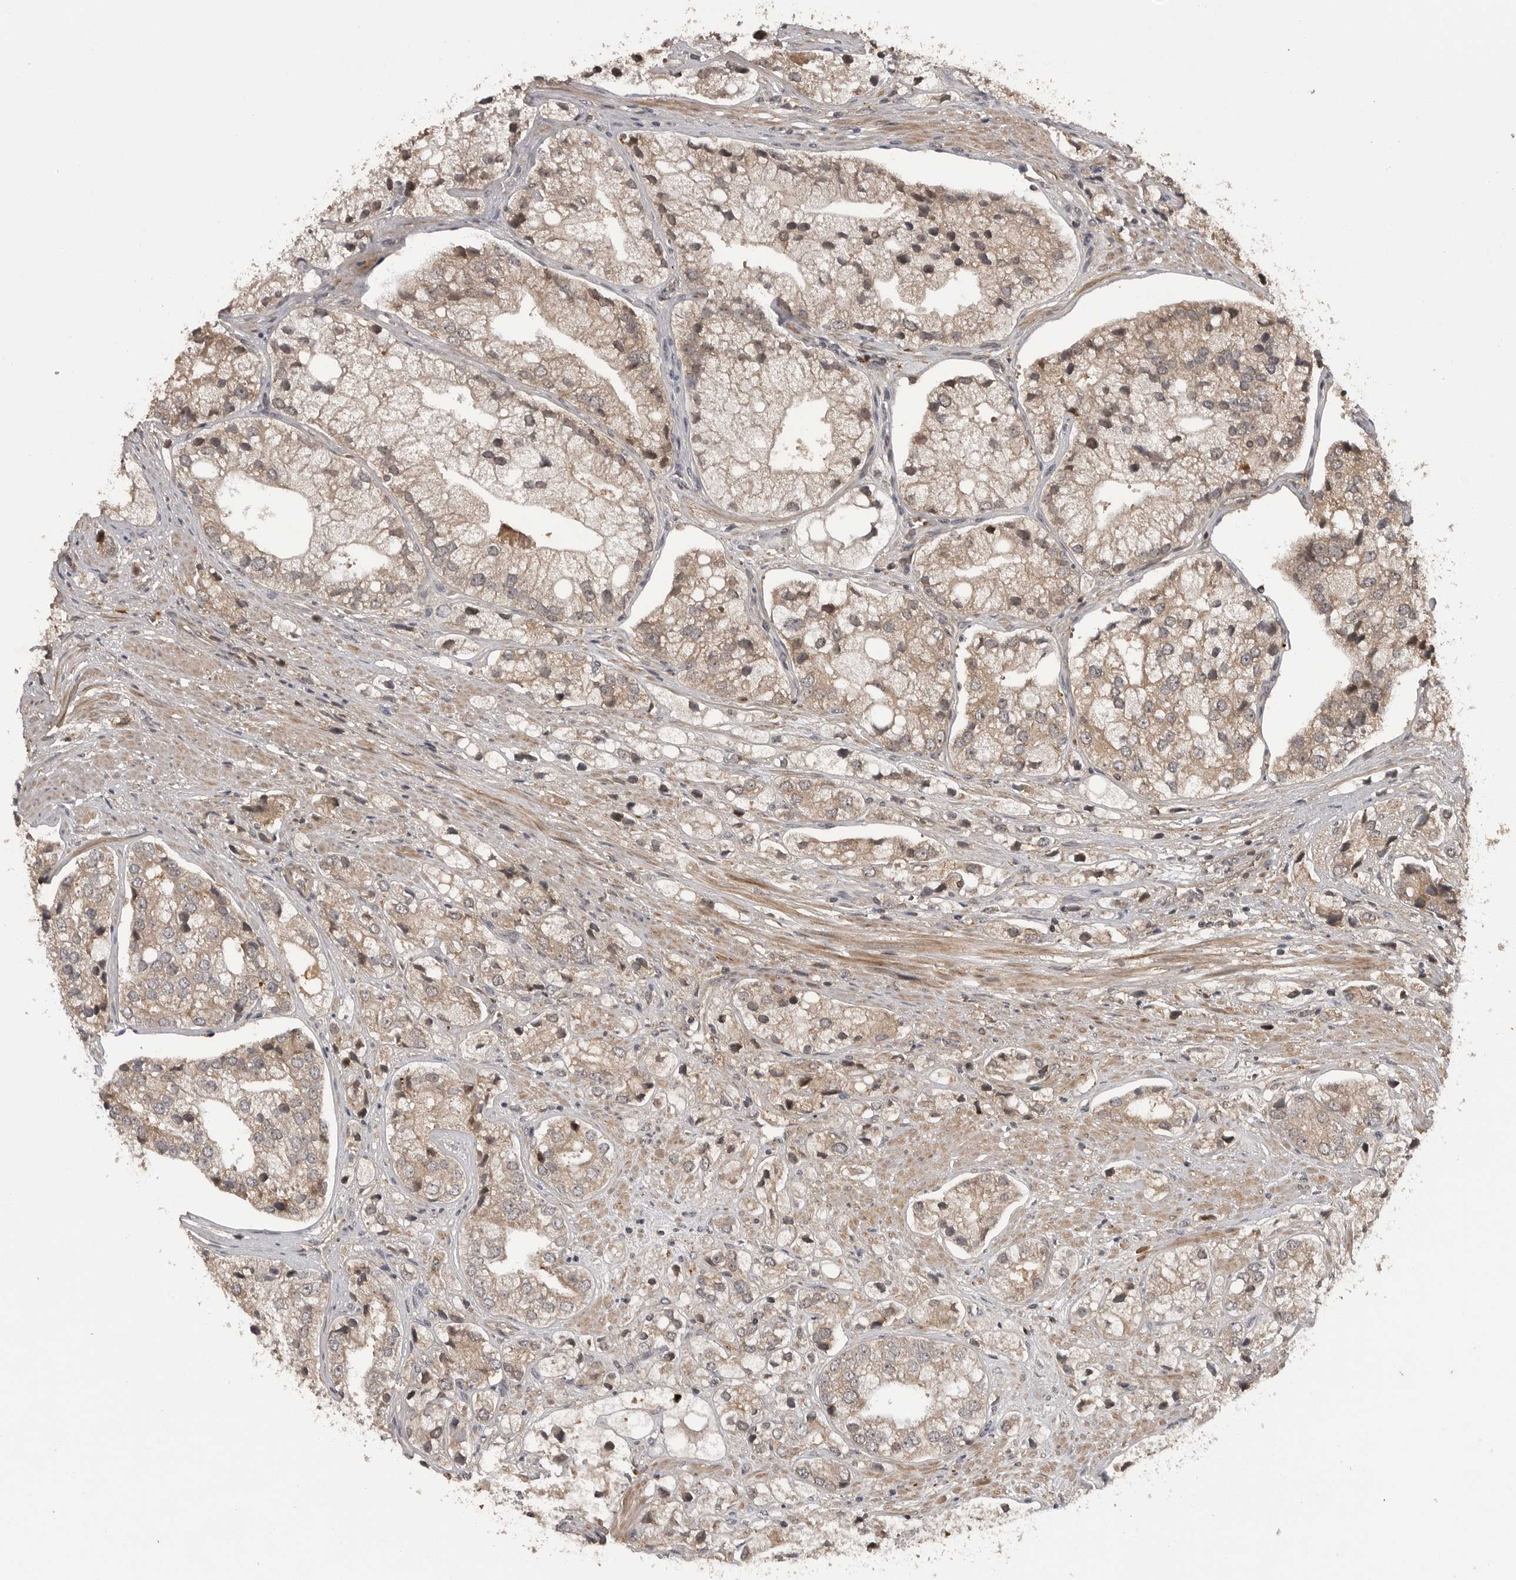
{"staining": {"intensity": "moderate", "quantity": "25%-75%", "location": "cytoplasmic/membranous"}, "tissue": "prostate cancer", "cell_type": "Tumor cells", "image_type": "cancer", "snomed": [{"axis": "morphology", "description": "Adenocarcinoma, High grade"}, {"axis": "topography", "description": "Prostate"}], "caption": "Protein analysis of prostate cancer (high-grade adenocarcinoma) tissue exhibits moderate cytoplasmic/membranous staining in approximately 25%-75% of tumor cells. (DAB IHC, brown staining for protein, blue staining for nuclei).", "gene": "AKAP7", "patient": {"sex": "male", "age": 50}}